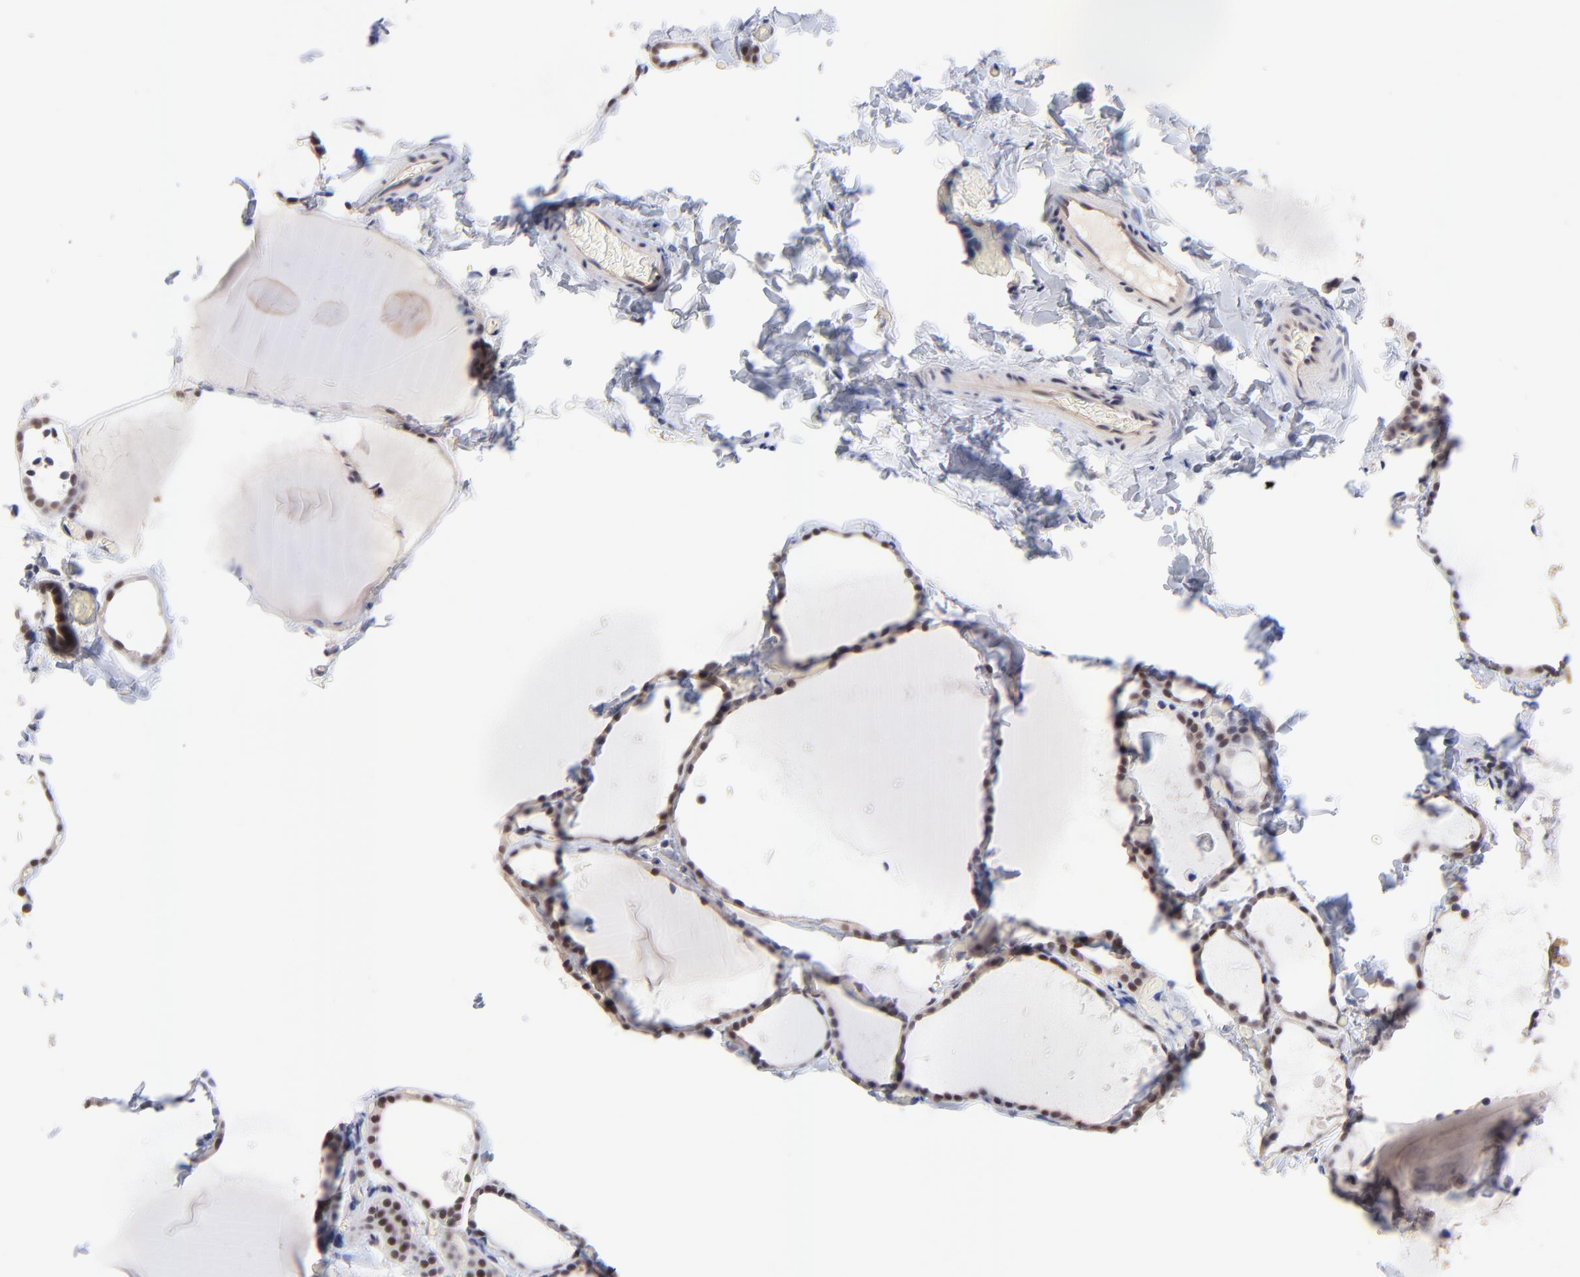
{"staining": {"intensity": "weak", "quantity": "25%-75%", "location": "nuclear"}, "tissue": "thyroid gland", "cell_type": "Glandular cells", "image_type": "normal", "snomed": [{"axis": "morphology", "description": "Normal tissue, NOS"}, {"axis": "topography", "description": "Thyroid gland"}], "caption": "Immunohistochemical staining of normal thyroid gland exhibits weak nuclear protein positivity in approximately 25%-75% of glandular cells.", "gene": "ZNF747", "patient": {"sex": "female", "age": 22}}